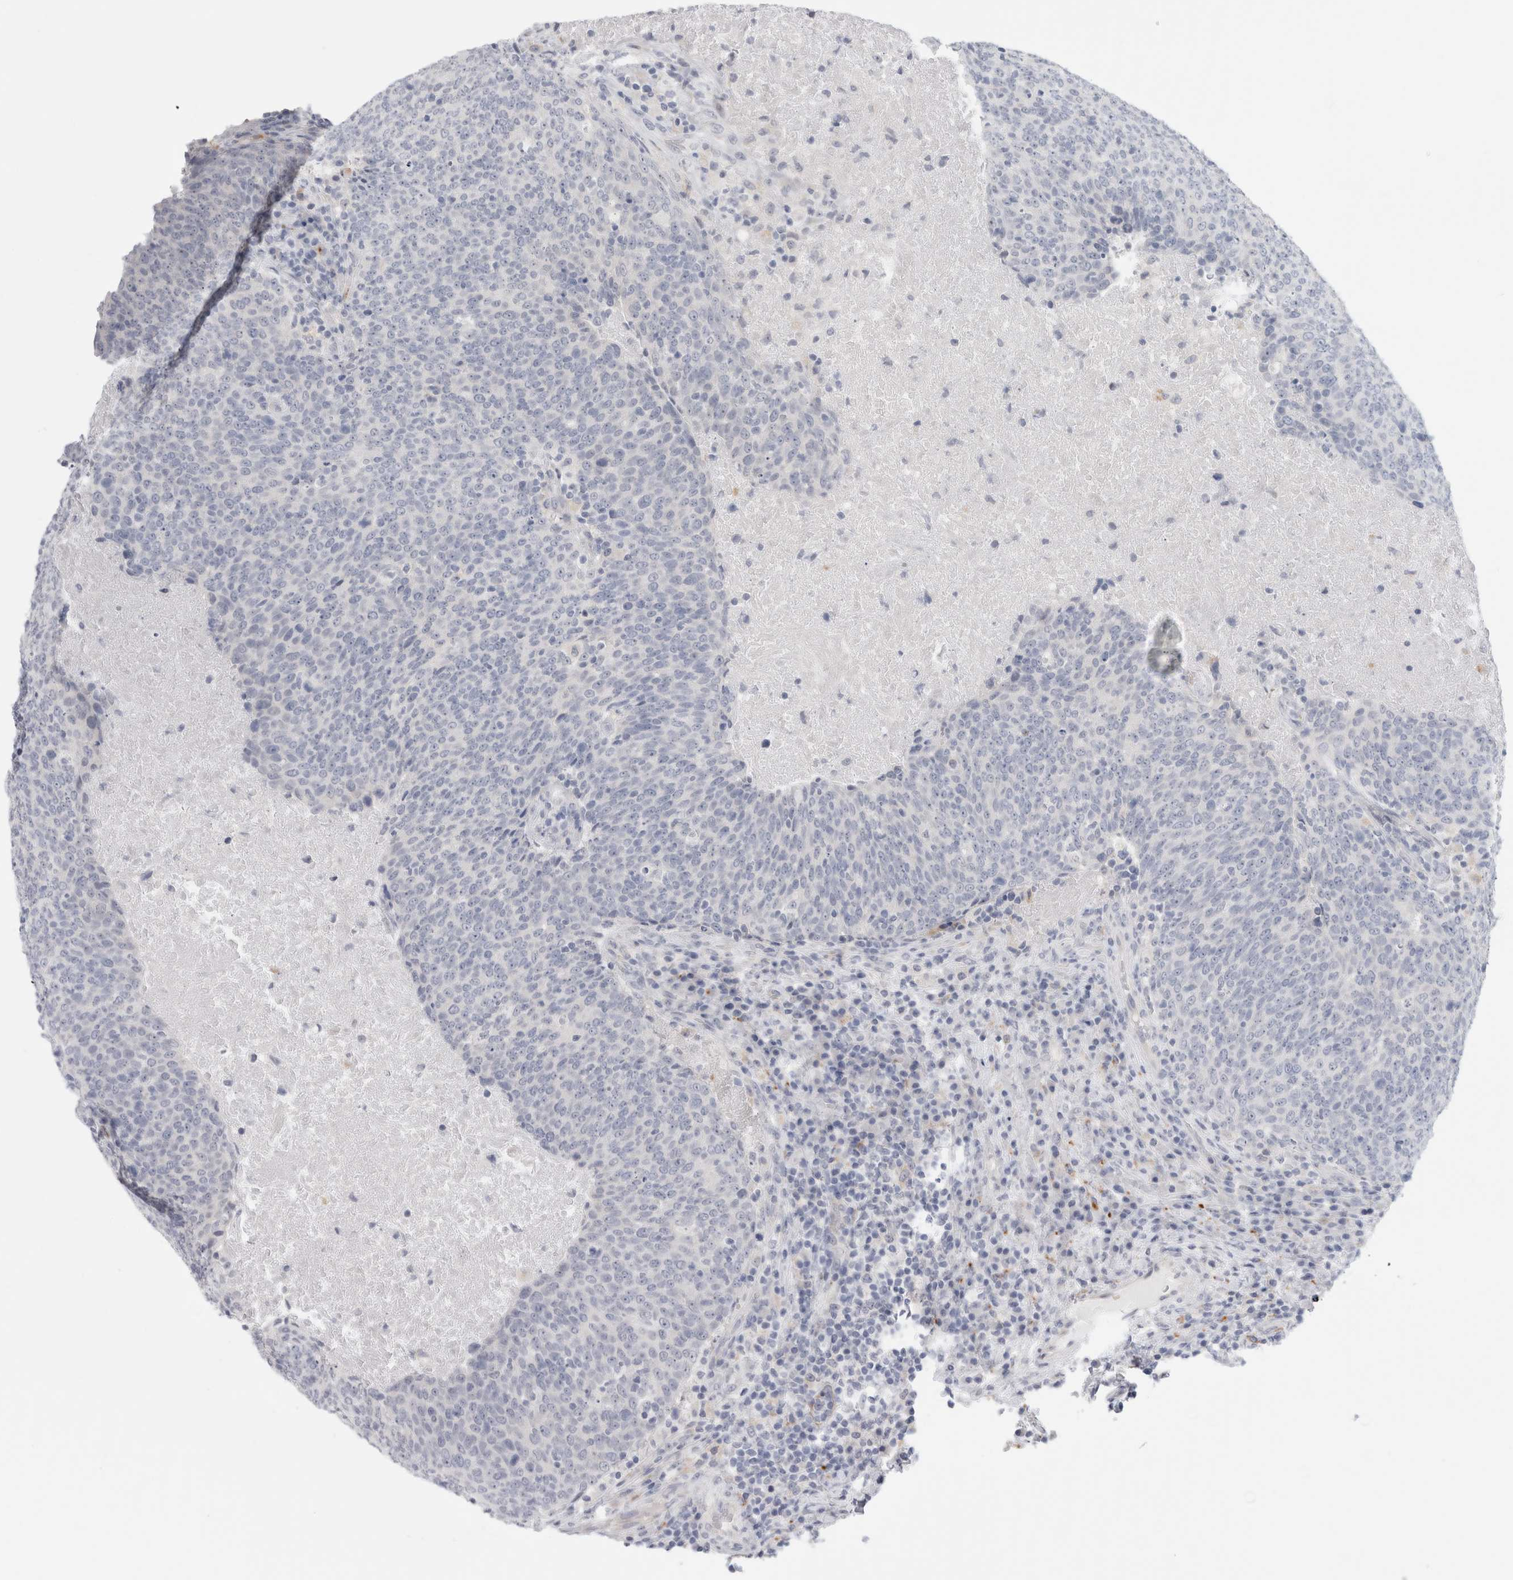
{"staining": {"intensity": "negative", "quantity": "none", "location": "none"}, "tissue": "head and neck cancer", "cell_type": "Tumor cells", "image_type": "cancer", "snomed": [{"axis": "morphology", "description": "Squamous cell carcinoma, NOS"}, {"axis": "morphology", "description": "Squamous cell carcinoma, metastatic, NOS"}, {"axis": "topography", "description": "Lymph node"}, {"axis": "topography", "description": "Head-Neck"}], "caption": "IHC of human metastatic squamous cell carcinoma (head and neck) shows no positivity in tumor cells.", "gene": "ANKMY1", "patient": {"sex": "male", "age": 62}}